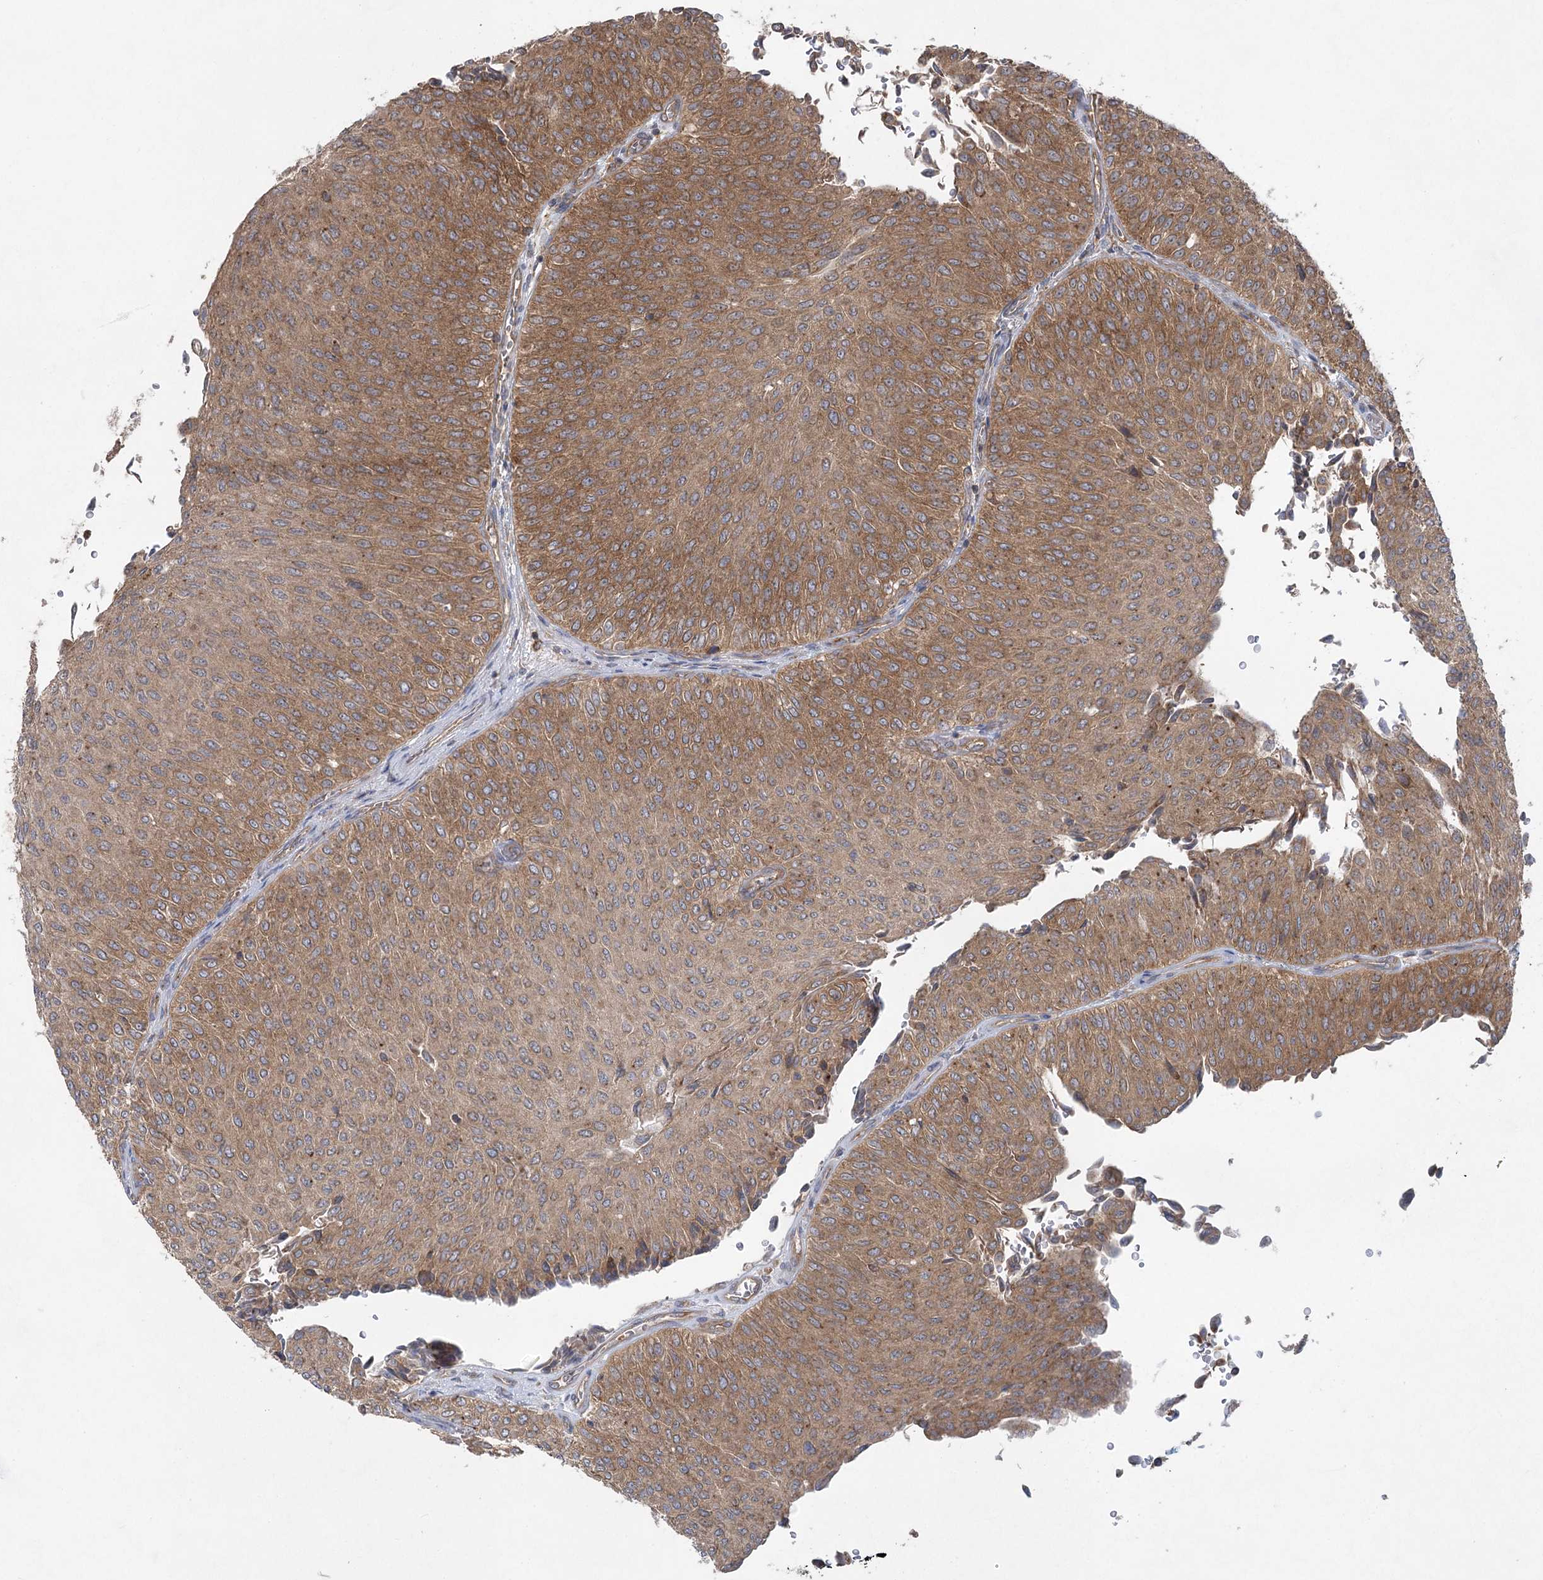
{"staining": {"intensity": "moderate", "quantity": ">75%", "location": "cytoplasmic/membranous"}, "tissue": "urothelial cancer", "cell_type": "Tumor cells", "image_type": "cancer", "snomed": [{"axis": "morphology", "description": "Urothelial carcinoma, Low grade"}, {"axis": "topography", "description": "Urinary bladder"}], "caption": "Human low-grade urothelial carcinoma stained for a protein (brown) exhibits moderate cytoplasmic/membranous positive positivity in approximately >75% of tumor cells.", "gene": "EIF3A", "patient": {"sex": "male", "age": 78}}